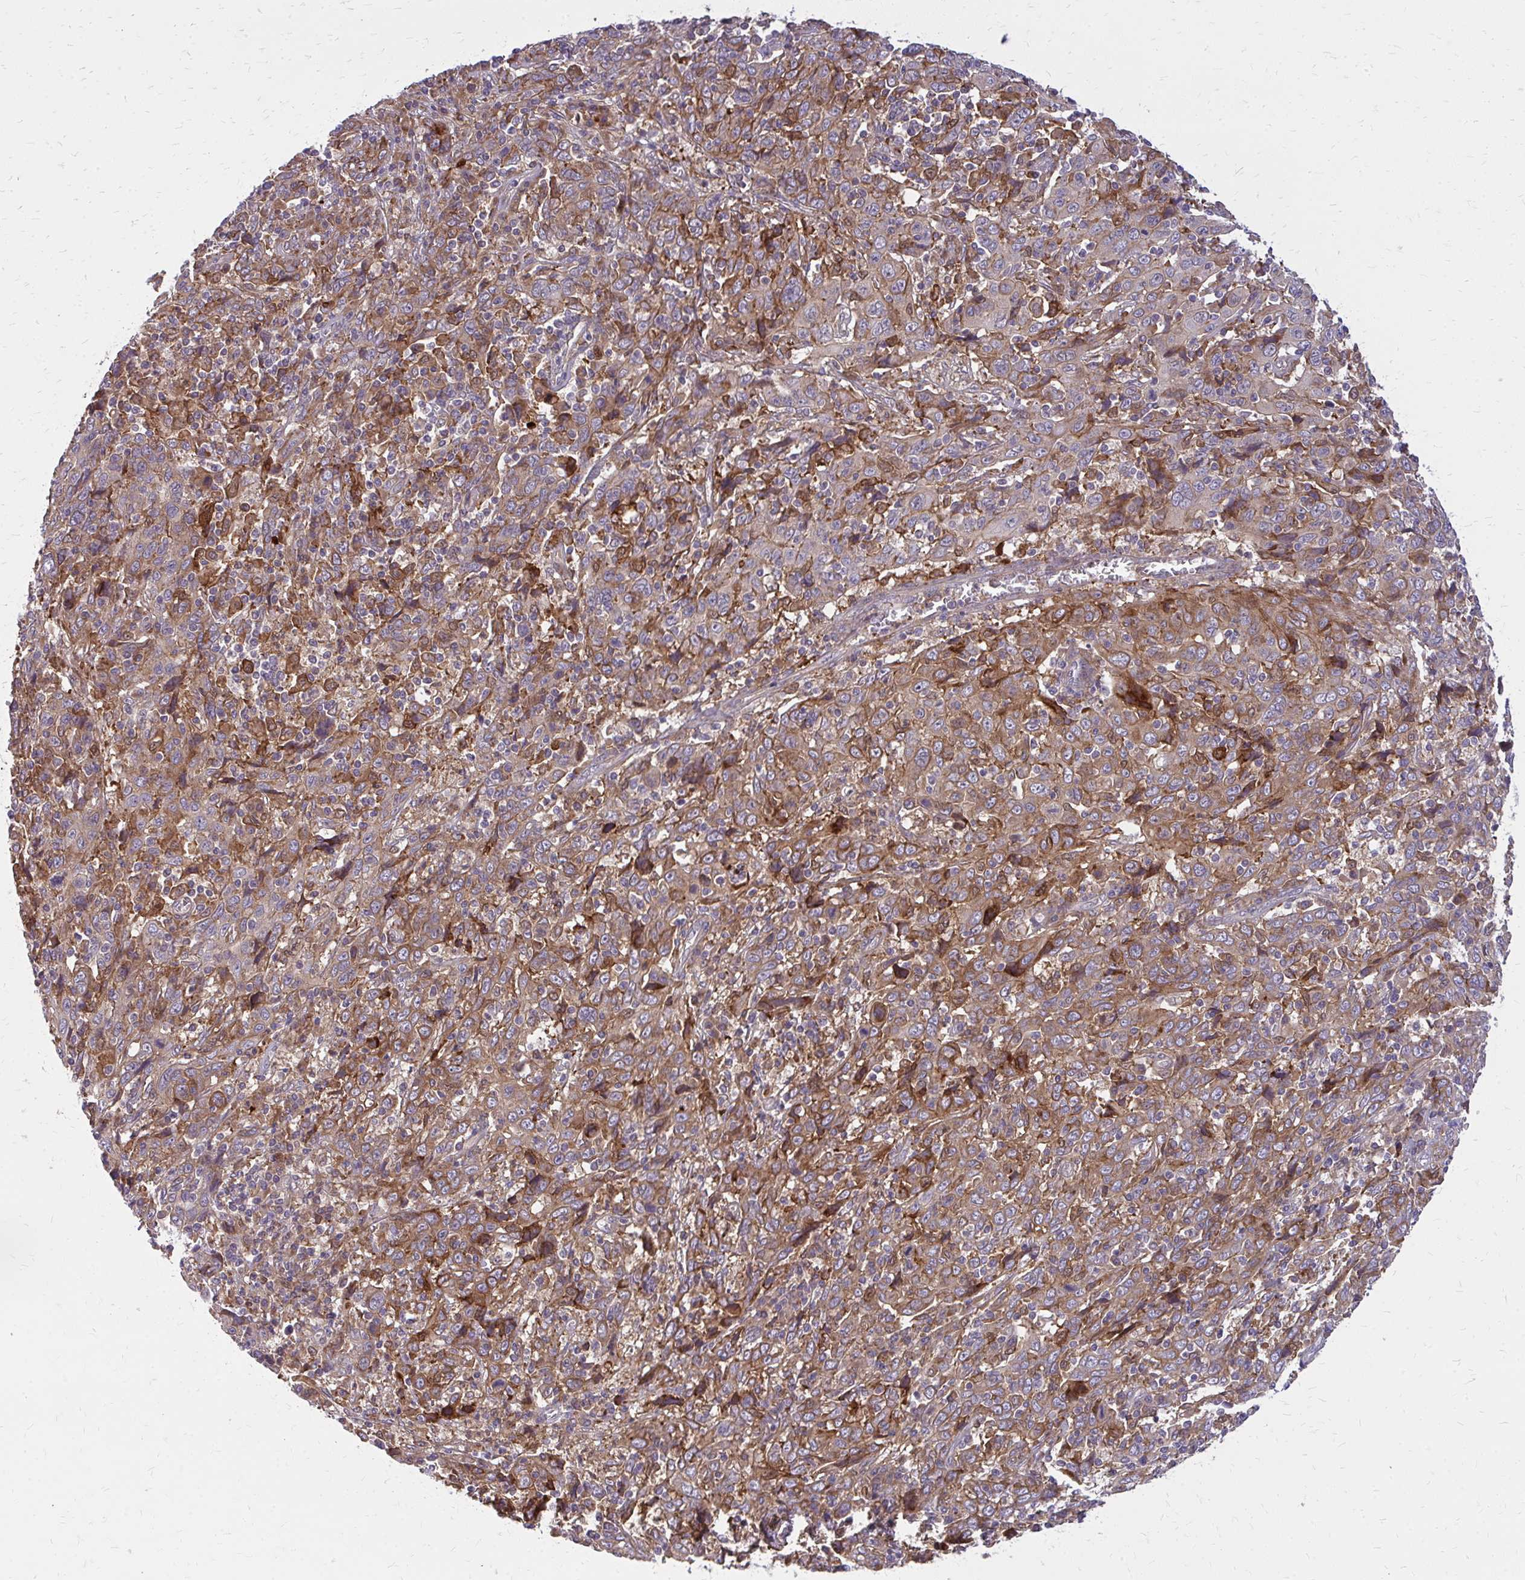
{"staining": {"intensity": "moderate", "quantity": ">75%", "location": "cytoplasmic/membranous"}, "tissue": "cervical cancer", "cell_type": "Tumor cells", "image_type": "cancer", "snomed": [{"axis": "morphology", "description": "Squamous cell carcinoma, NOS"}, {"axis": "topography", "description": "Cervix"}], "caption": "Squamous cell carcinoma (cervical) stained for a protein (brown) reveals moderate cytoplasmic/membranous positive expression in about >75% of tumor cells.", "gene": "OXNAD1", "patient": {"sex": "female", "age": 46}}